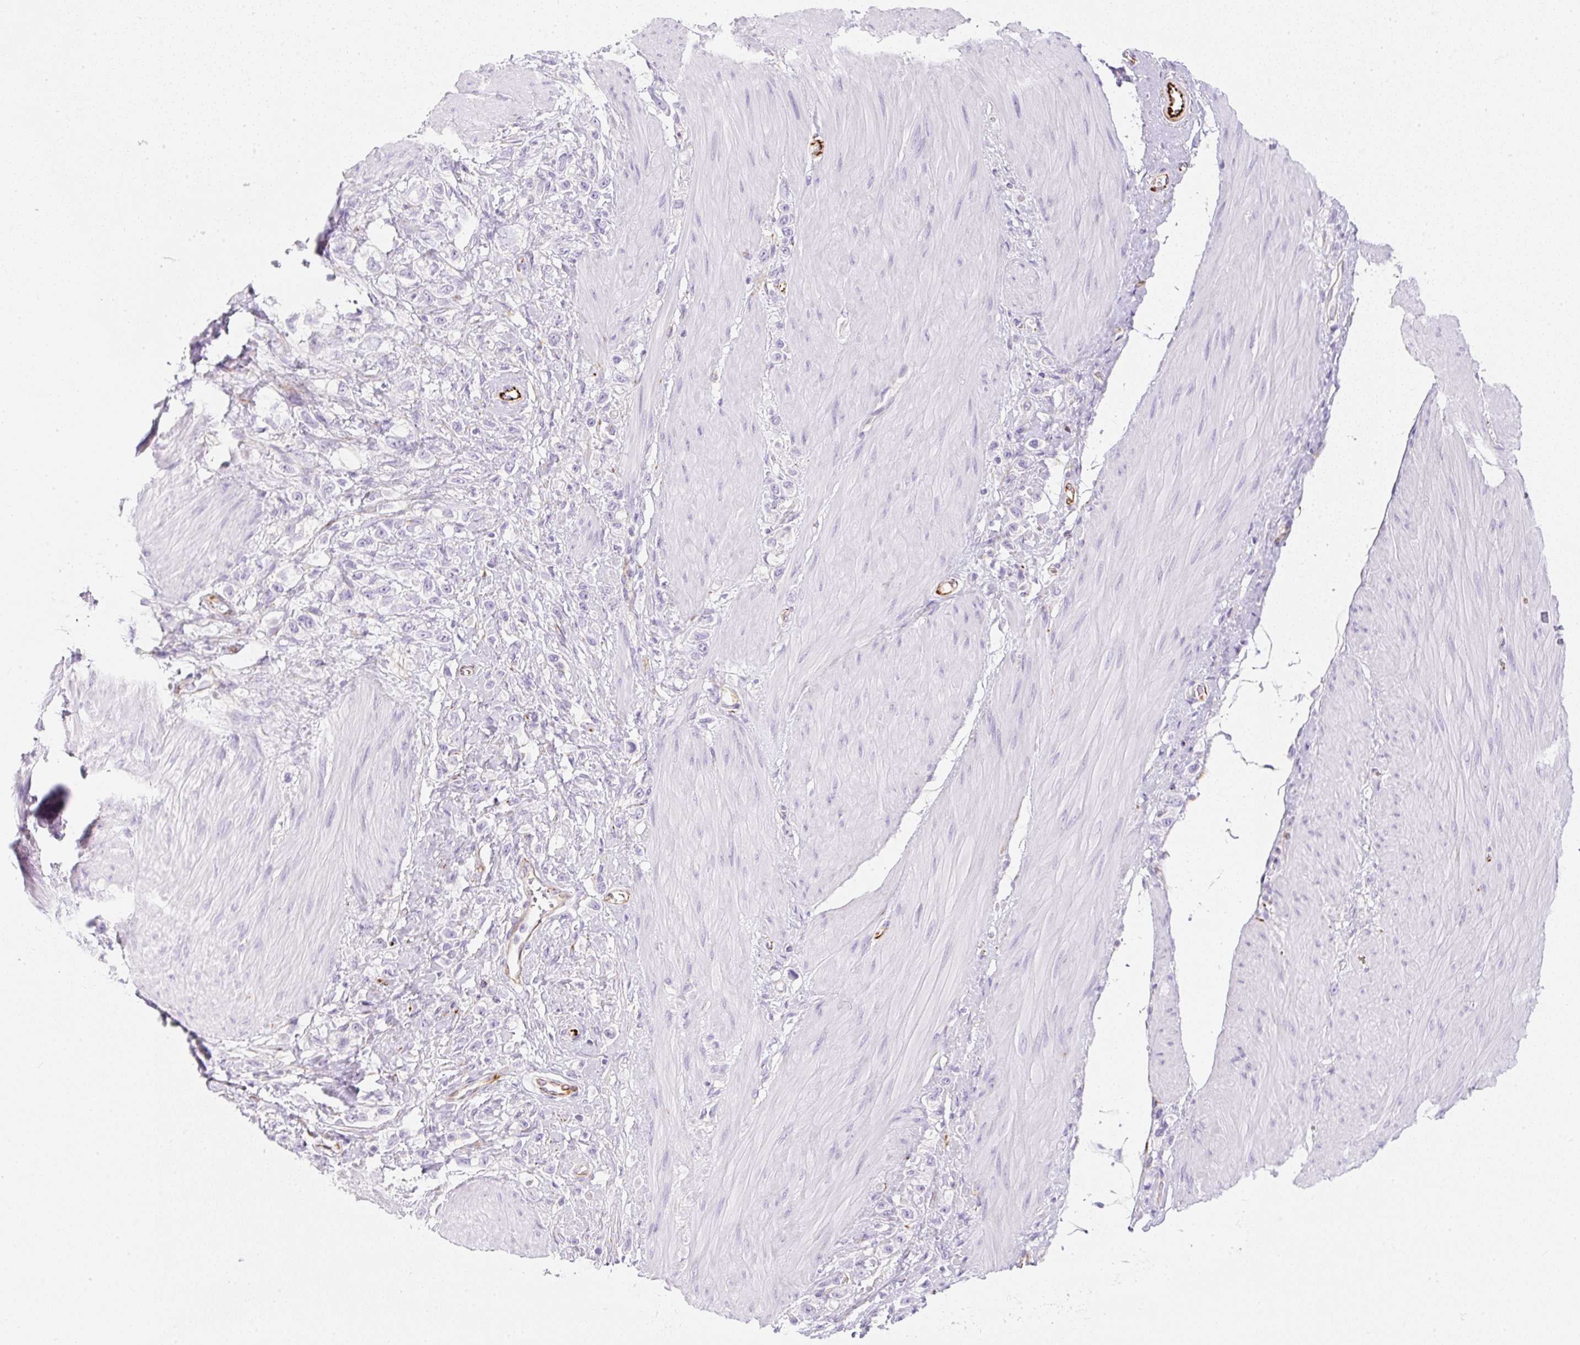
{"staining": {"intensity": "negative", "quantity": "none", "location": "none"}, "tissue": "stomach cancer", "cell_type": "Tumor cells", "image_type": "cancer", "snomed": [{"axis": "morphology", "description": "Adenocarcinoma, NOS"}, {"axis": "topography", "description": "Stomach"}], "caption": "Immunohistochemistry (IHC) image of neoplastic tissue: stomach cancer (adenocarcinoma) stained with DAB demonstrates no significant protein positivity in tumor cells.", "gene": "ZNF689", "patient": {"sex": "female", "age": 65}}